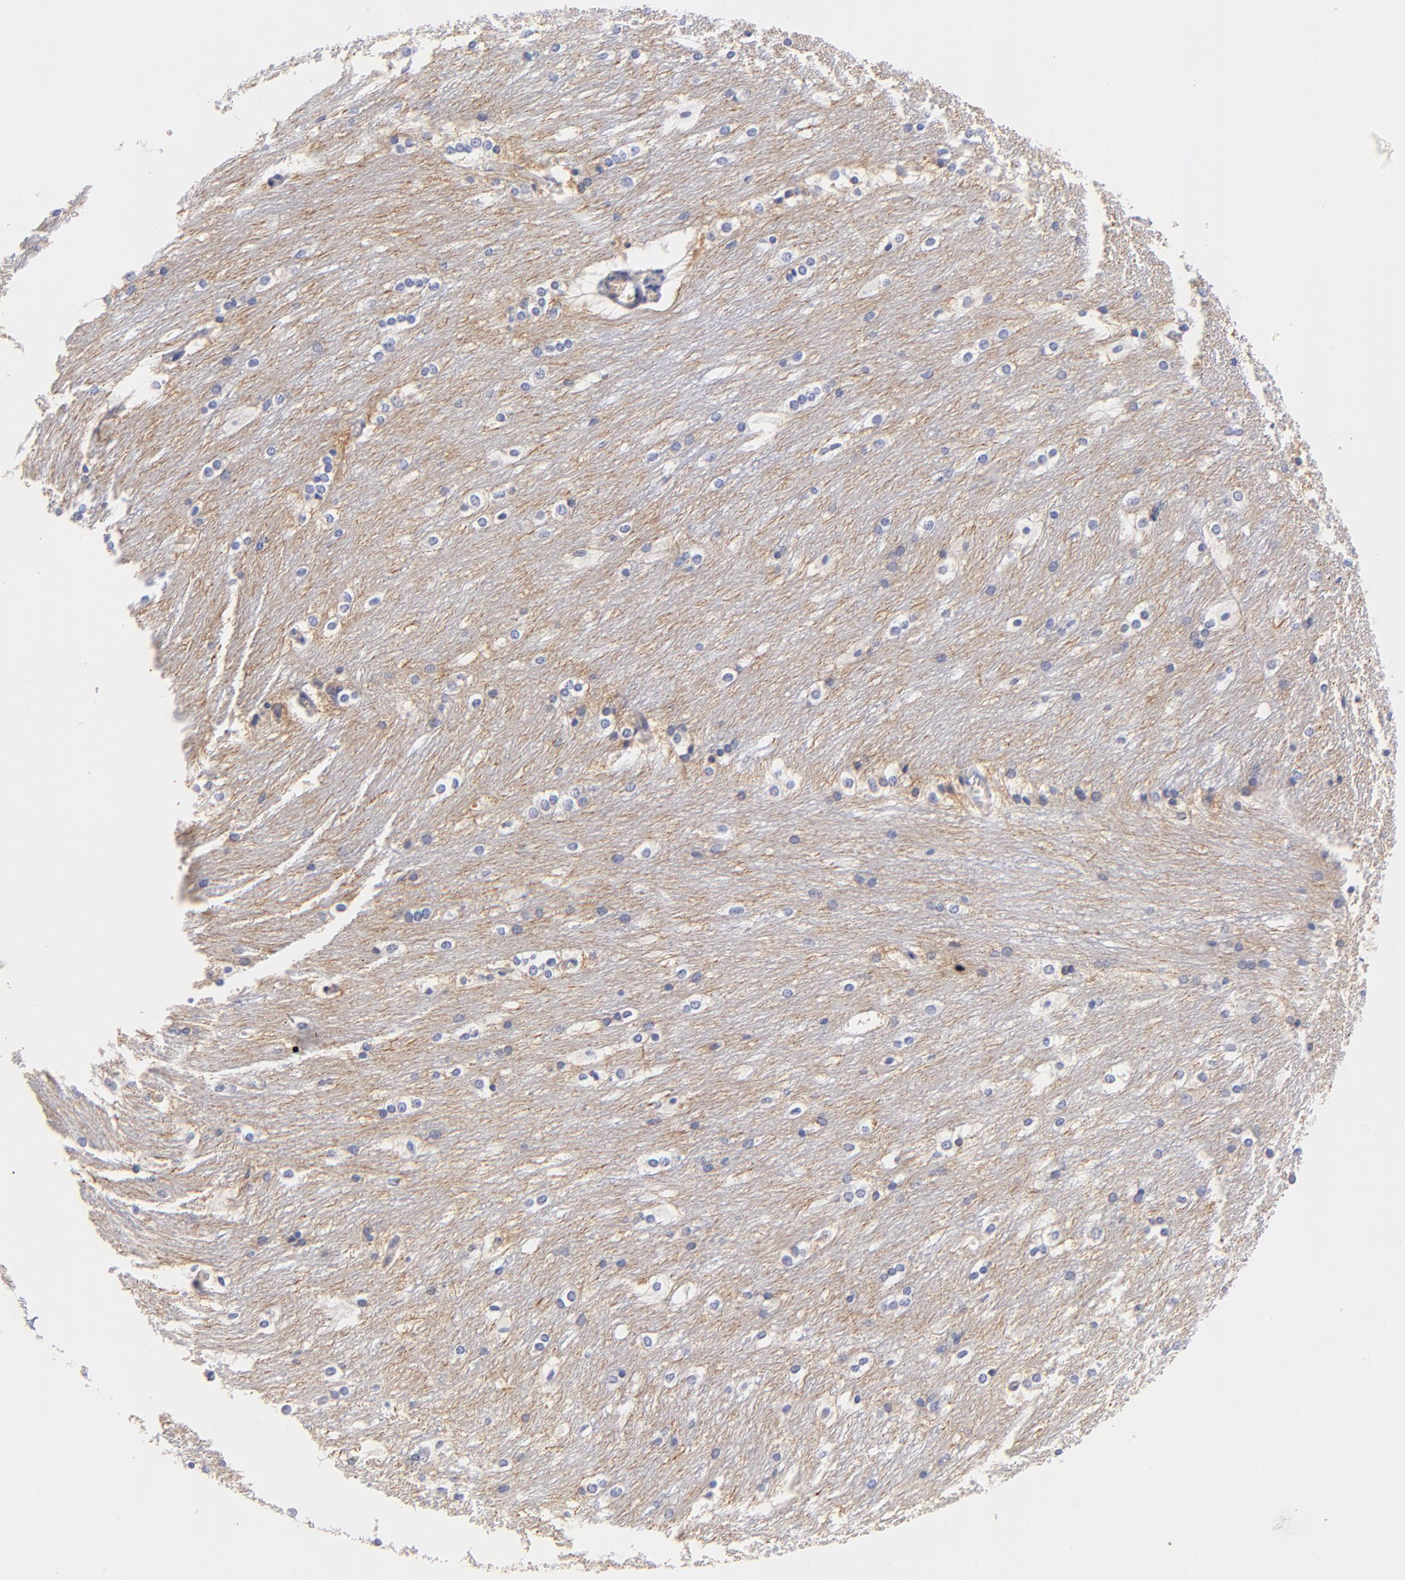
{"staining": {"intensity": "negative", "quantity": "none", "location": "none"}, "tissue": "caudate", "cell_type": "Glial cells", "image_type": "normal", "snomed": [{"axis": "morphology", "description": "Normal tissue, NOS"}, {"axis": "topography", "description": "Lateral ventricle wall"}], "caption": "DAB (3,3'-diaminobenzidine) immunohistochemical staining of unremarkable human caudate demonstrates no significant expression in glial cells.", "gene": "HORMAD2", "patient": {"sex": "female", "age": 19}}